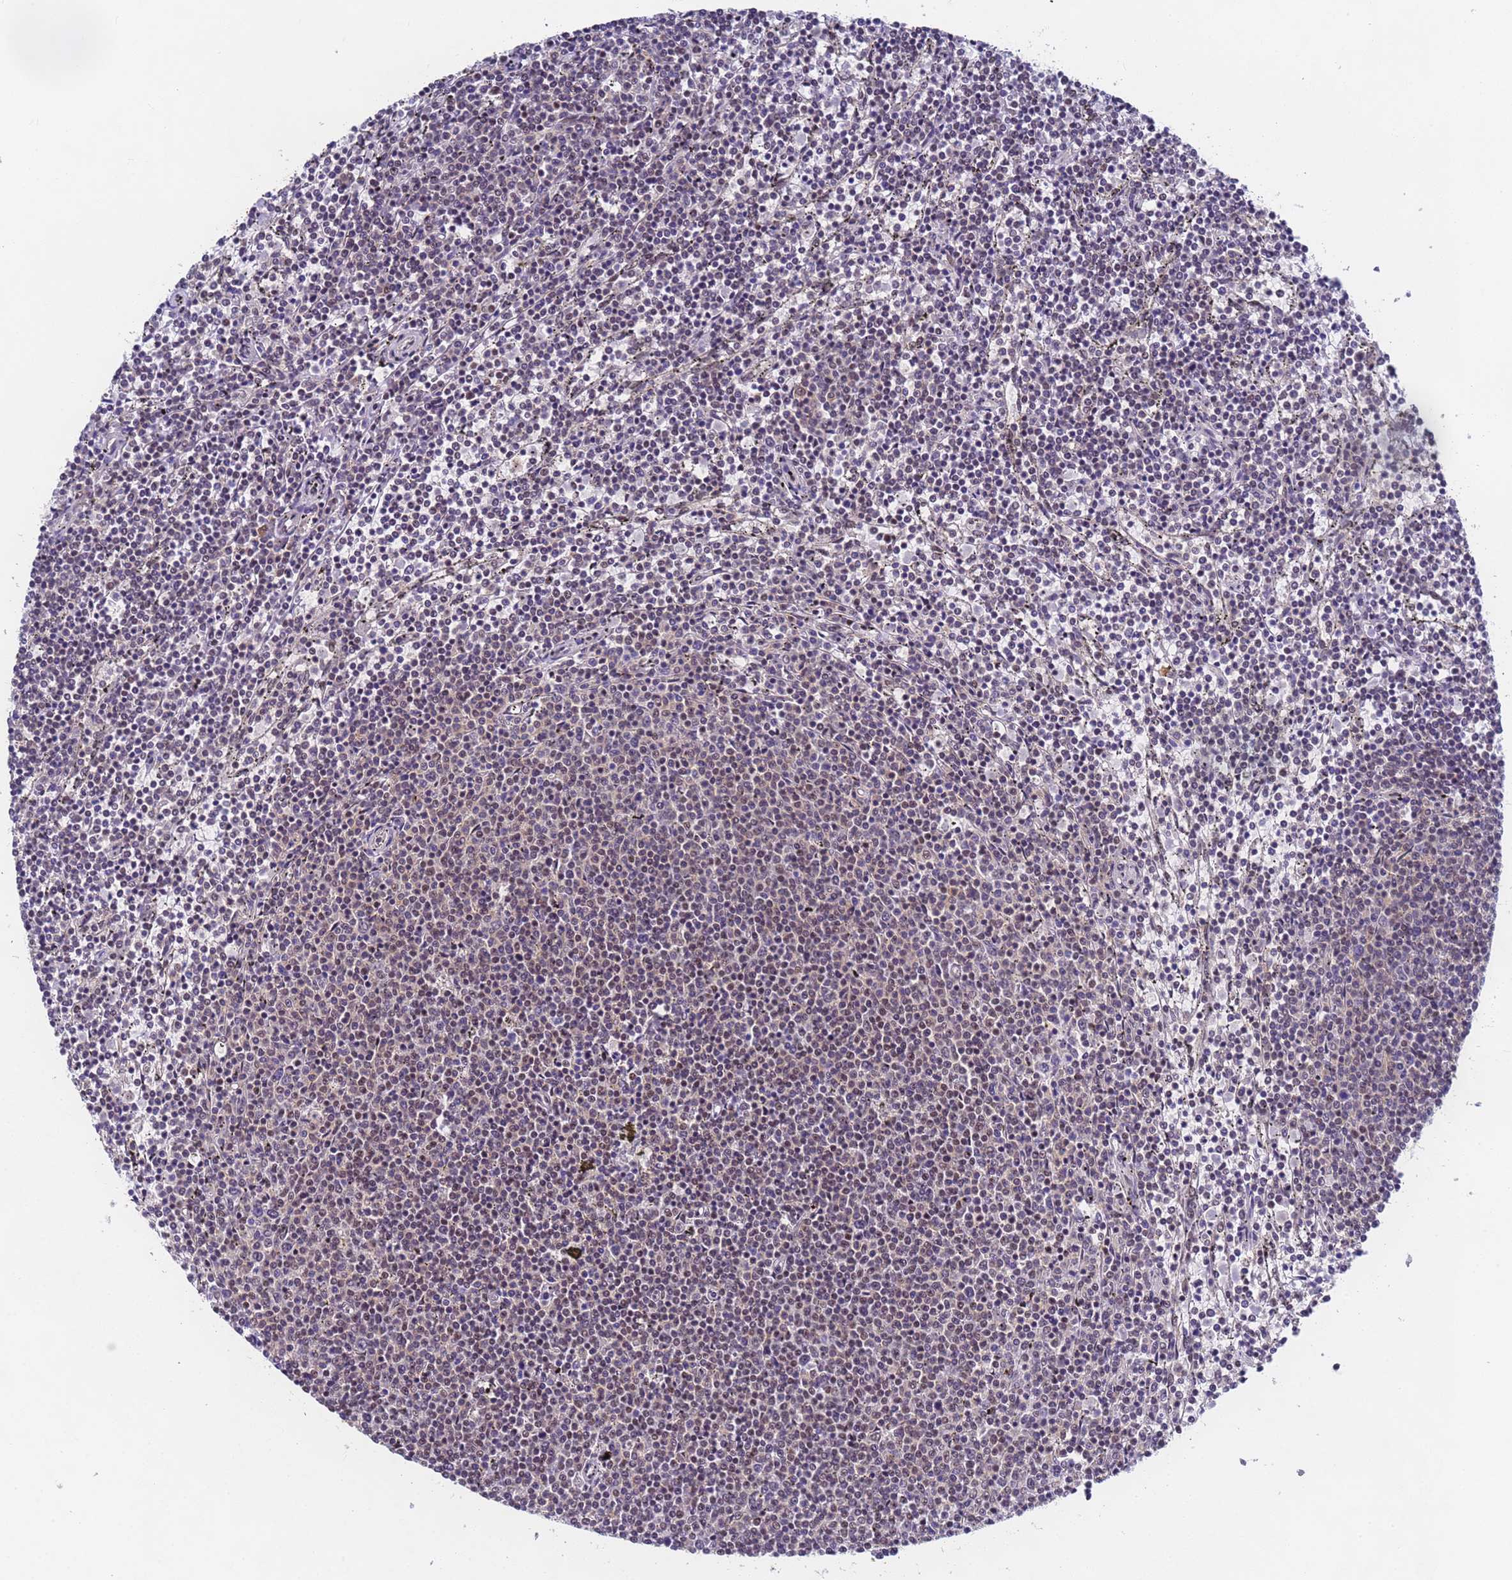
{"staining": {"intensity": "weak", "quantity": "<25%", "location": "nuclear"}, "tissue": "lymphoma", "cell_type": "Tumor cells", "image_type": "cancer", "snomed": [{"axis": "morphology", "description": "Malignant lymphoma, non-Hodgkin's type, Low grade"}, {"axis": "topography", "description": "Spleen"}], "caption": "The micrograph displays no significant positivity in tumor cells of low-grade malignant lymphoma, non-Hodgkin's type.", "gene": "FNBP4", "patient": {"sex": "female", "age": 50}}